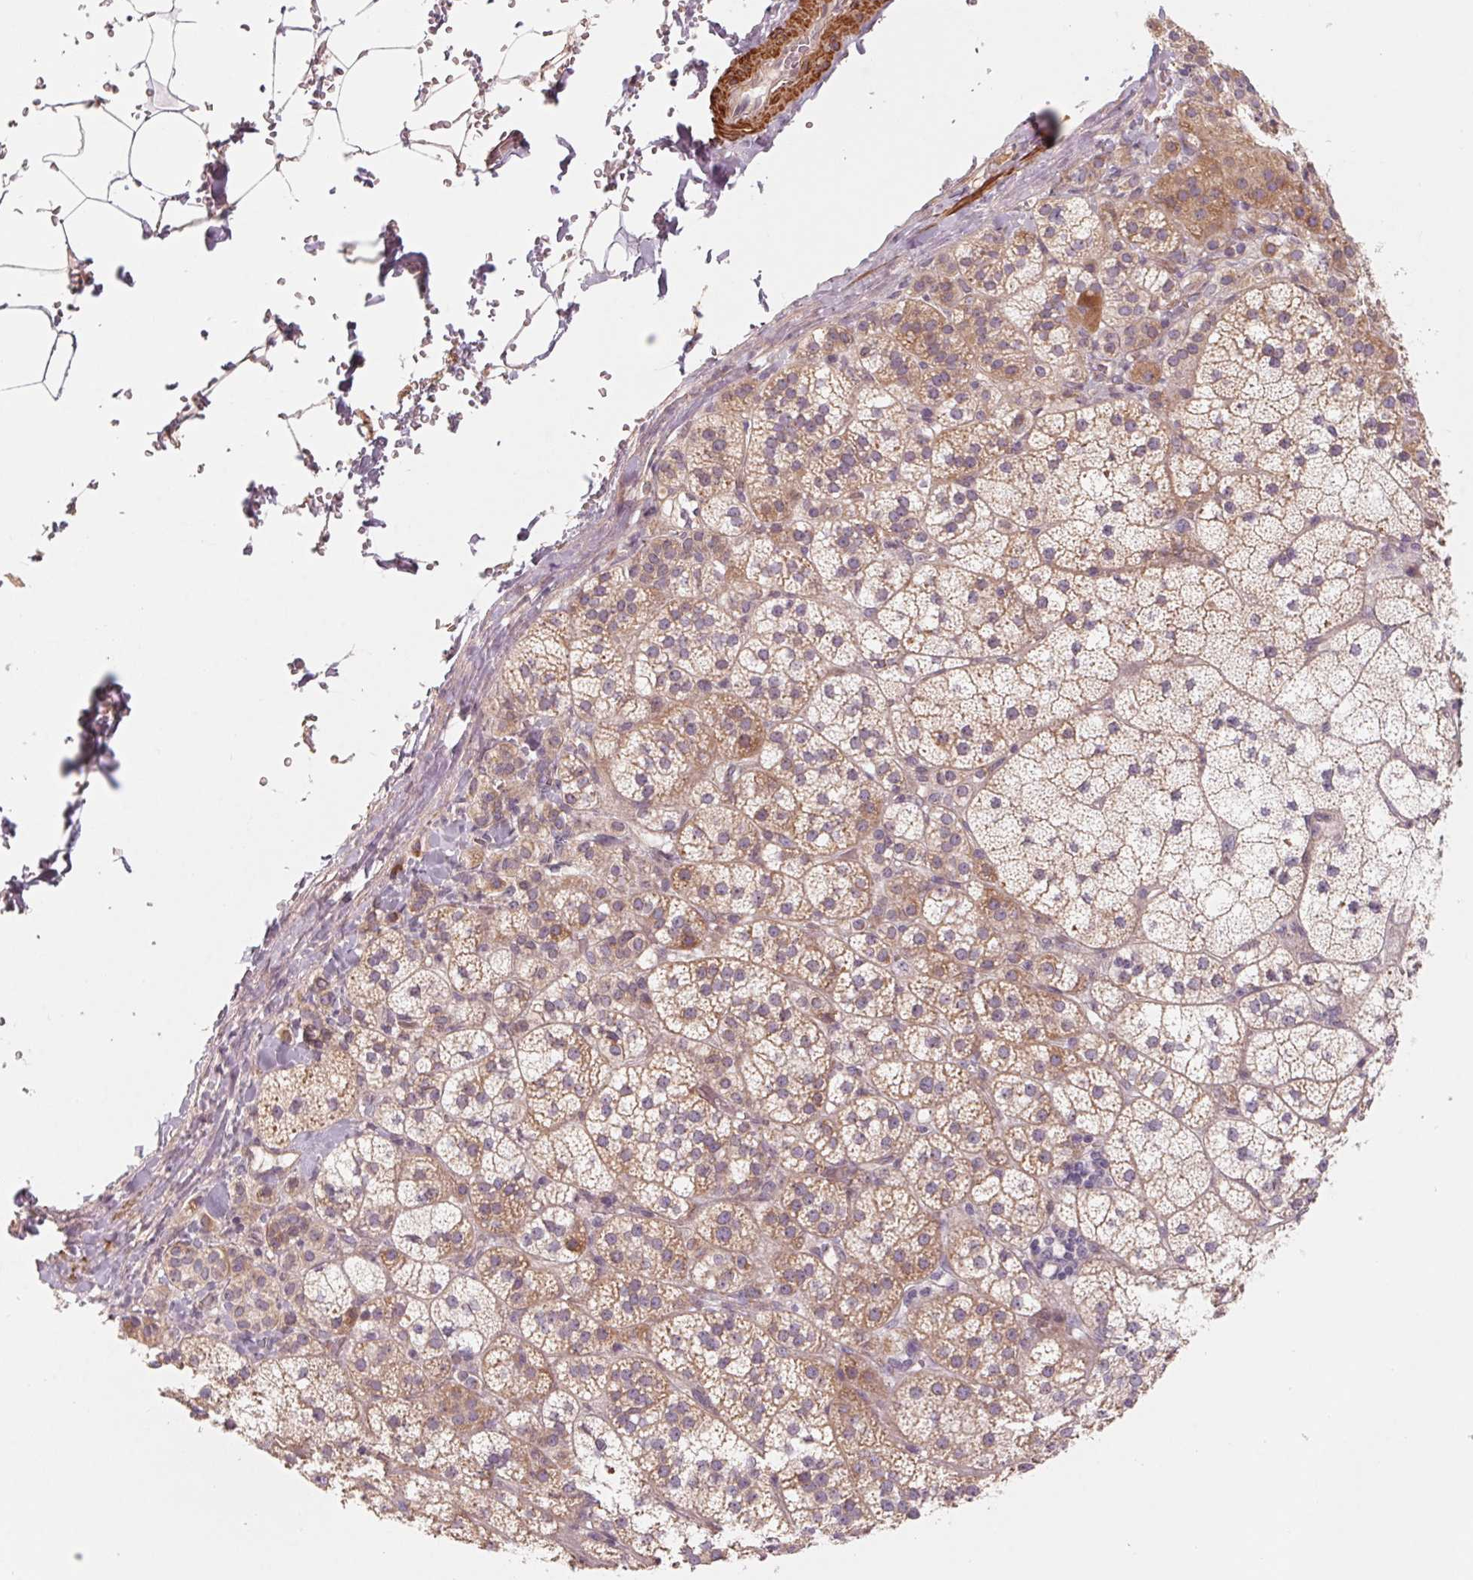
{"staining": {"intensity": "moderate", "quantity": "25%-75%", "location": "cytoplasmic/membranous"}, "tissue": "adrenal gland", "cell_type": "Glandular cells", "image_type": "normal", "snomed": [{"axis": "morphology", "description": "Normal tissue, NOS"}, {"axis": "topography", "description": "Adrenal gland"}], "caption": "The histopathology image reveals a brown stain indicating the presence of a protein in the cytoplasmic/membranous of glandular cells in adrenal gland. The staining was performed using DAB (3,3'-diaminobenzidine) to visualize the protein expression in brown, while the nuclei were stained in blue with hematoxylin (Magnification: 20x).", "gene": "CCDC112", "patient": {"sex": "female", "age": 60}}